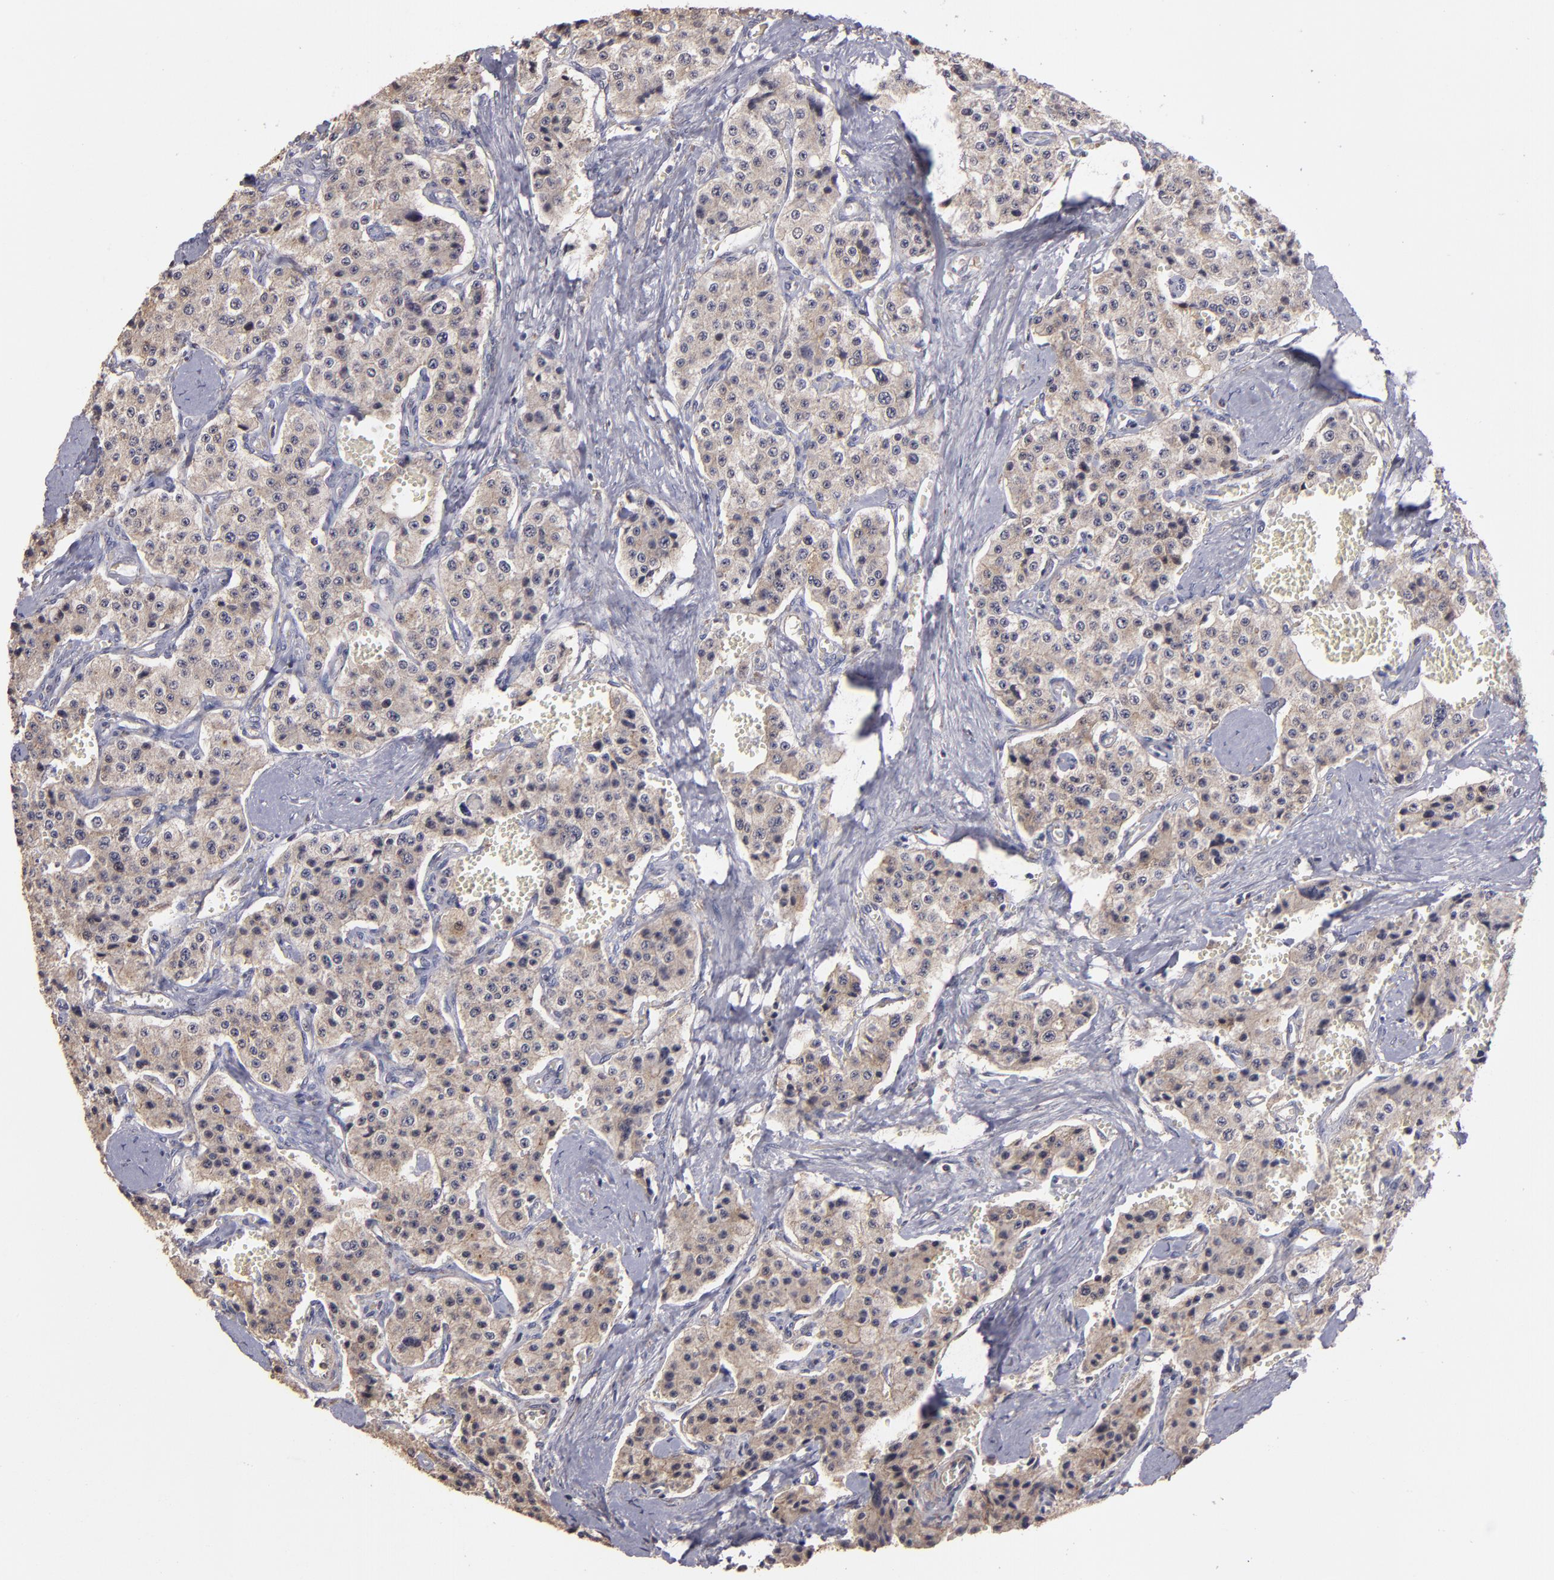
{"staining": {"intensity": "weak", "quantity": ">75%", "location": "cytoplasmic/membranous"}, "tissue": "carcinoid", "cell_type": "Tumor cells", "image_type": "cancer", "snomed": [{"axis": "morphology", "description": "Carcinoid, malignant, NOS"}, {"axis": "topography", "description": "Small intestine"}], "caption": "High-power microscopy captured an immunohistochemistry (IHC) micrograph of carcinoid, revealing weak cytoplasmic/membranous expression in approximately >75% of tumor cells.", "gene": "SIPA1L1", "patient": {"sex": "male", "age": 52}}